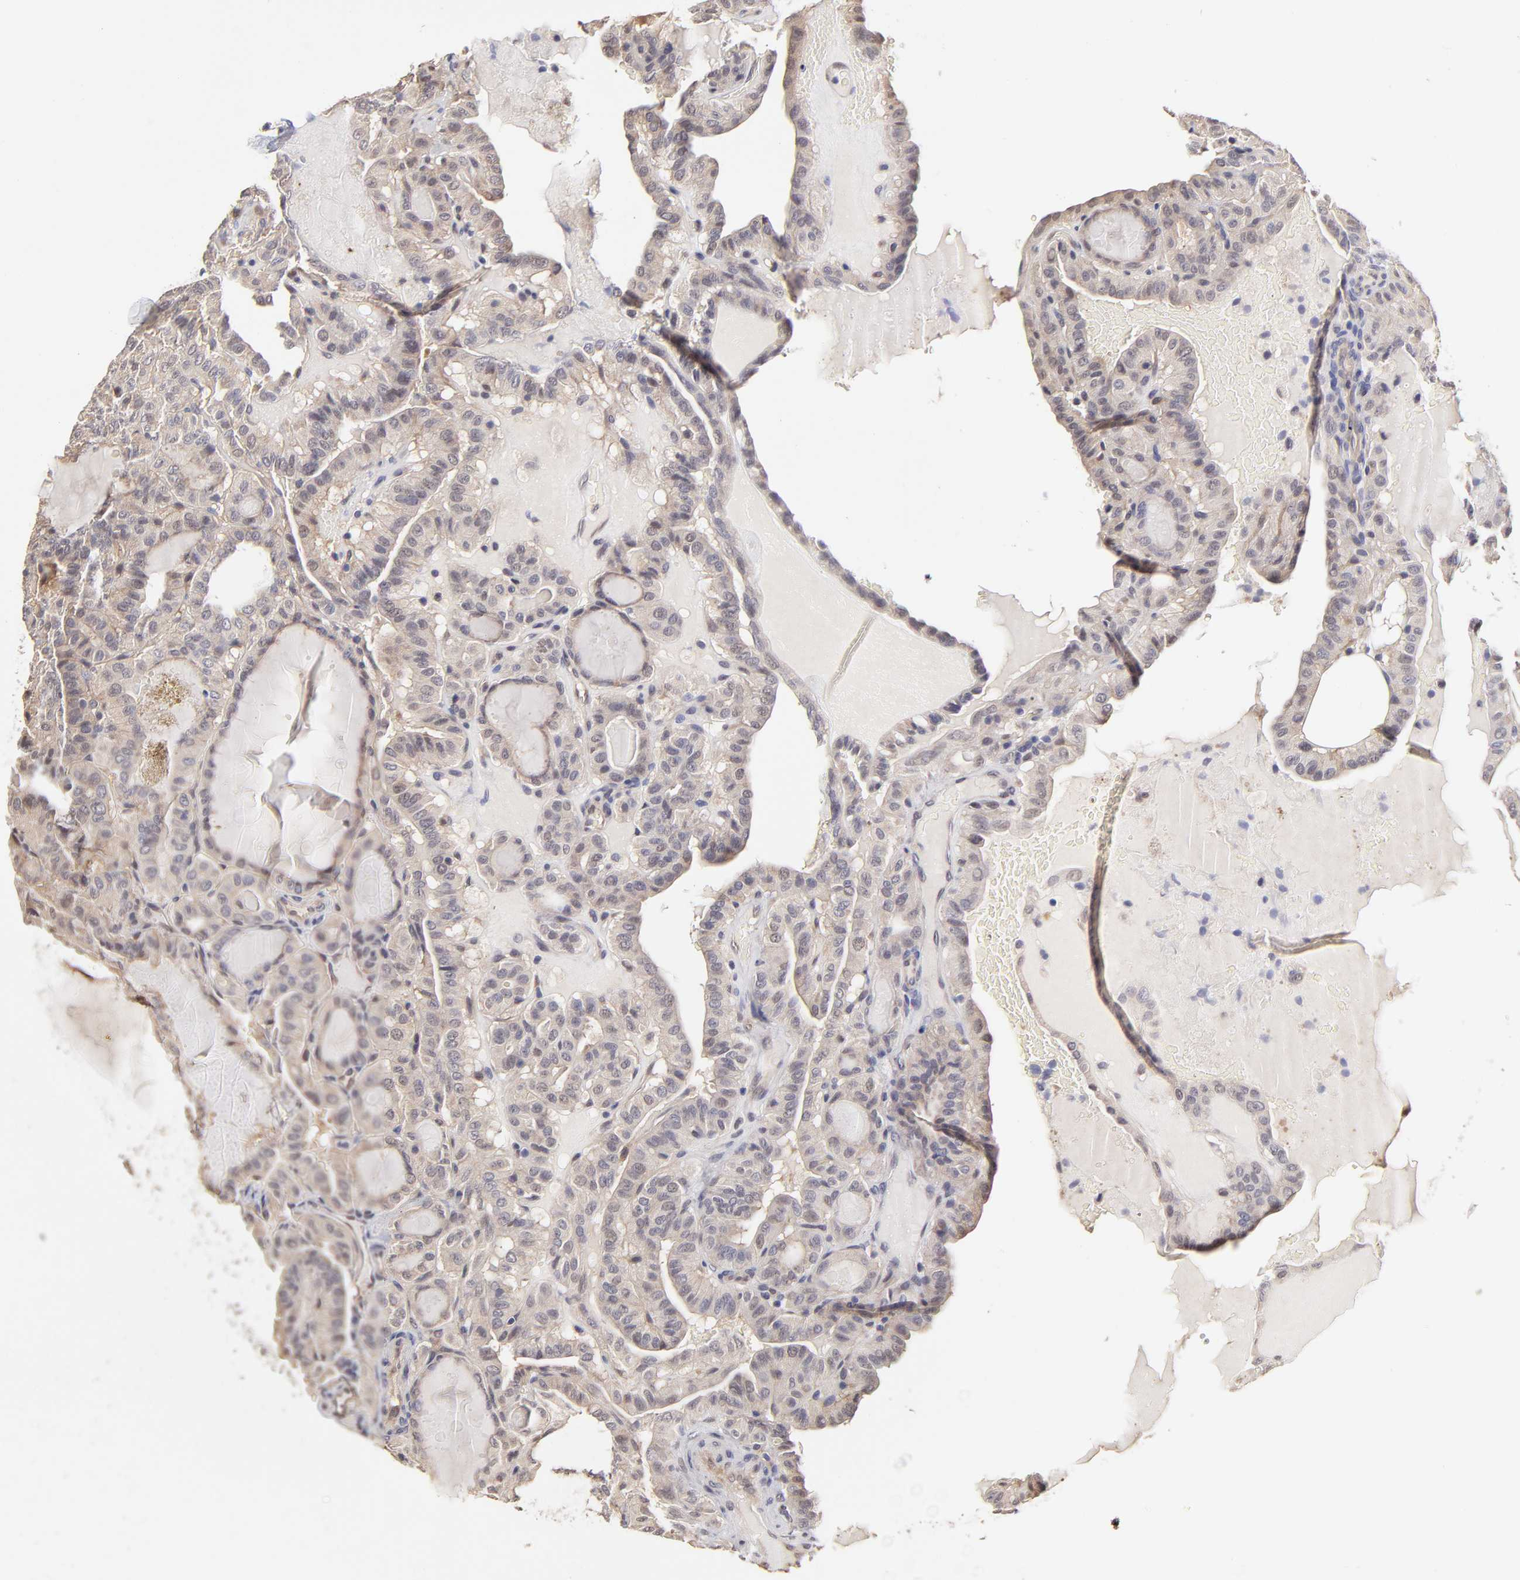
{"staining": {"intensity": "moderate", "quantity": ">75%", "location": "cytoplasmic/membranous"}, "tissue": "thyroid cancer", "cell_type": "Tumor cells", "image_type": "cancer", "snomed": [{"axis": "morphology", "description": "Papillary adenocarcinoma, NOS"}, {"axis": "topography", "description": "Thyroid gland"}], "caption": "Immunohistochemistry histopathology image of human thyroid cancer stained for a protein (brown), which displays medium levels of moderate cytoplasmic/membranous staining in approximately >75% of tumor cells.", "gene": "ZNF10", "patient": {"sex": "male", "age": 77}}